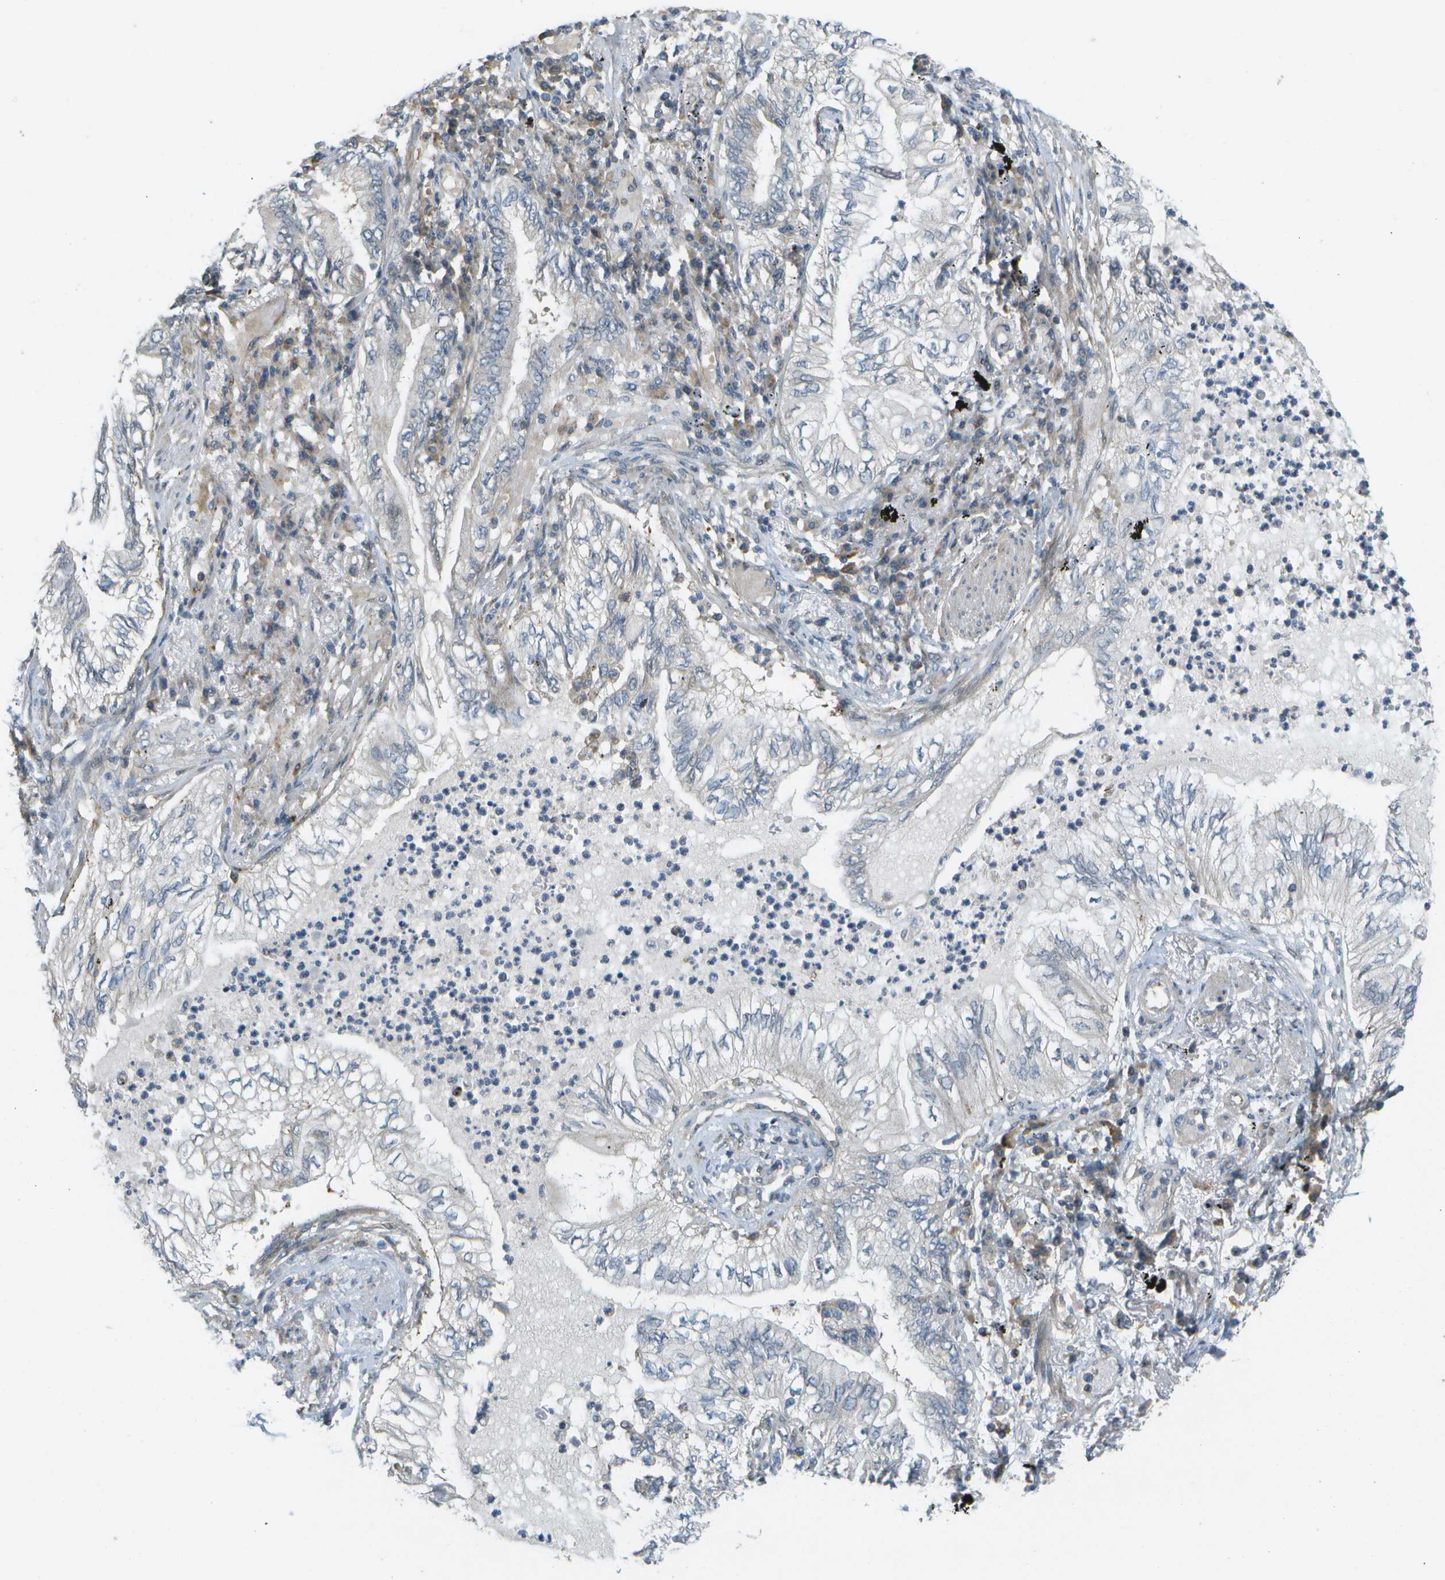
{"staining": {"intensity": "negative", "quantity": "none", "location": "none"}, "tissue": "lung cancer", "cell_type": "Tumor cells", "image_type": "cancer", "snomed": [{"axis": "morphology", "description": "Normal tissue, NOS"}, {"axis": "morphology", "description": "Adenocarcinoma, NOS"}, {"axis": "topography", "description": "Bronchus"}, {"axis": "topography", "description": "Lung"}], "caption": "Micrograph shows no protein positivity in tumor cells of lung cancer tissue. The staining is performed using DAB brown chromogen with nuclei counter-stained in using hematoxylin.", "gene": "WNK2", "patient": {"sex": "female", "age": 70}}